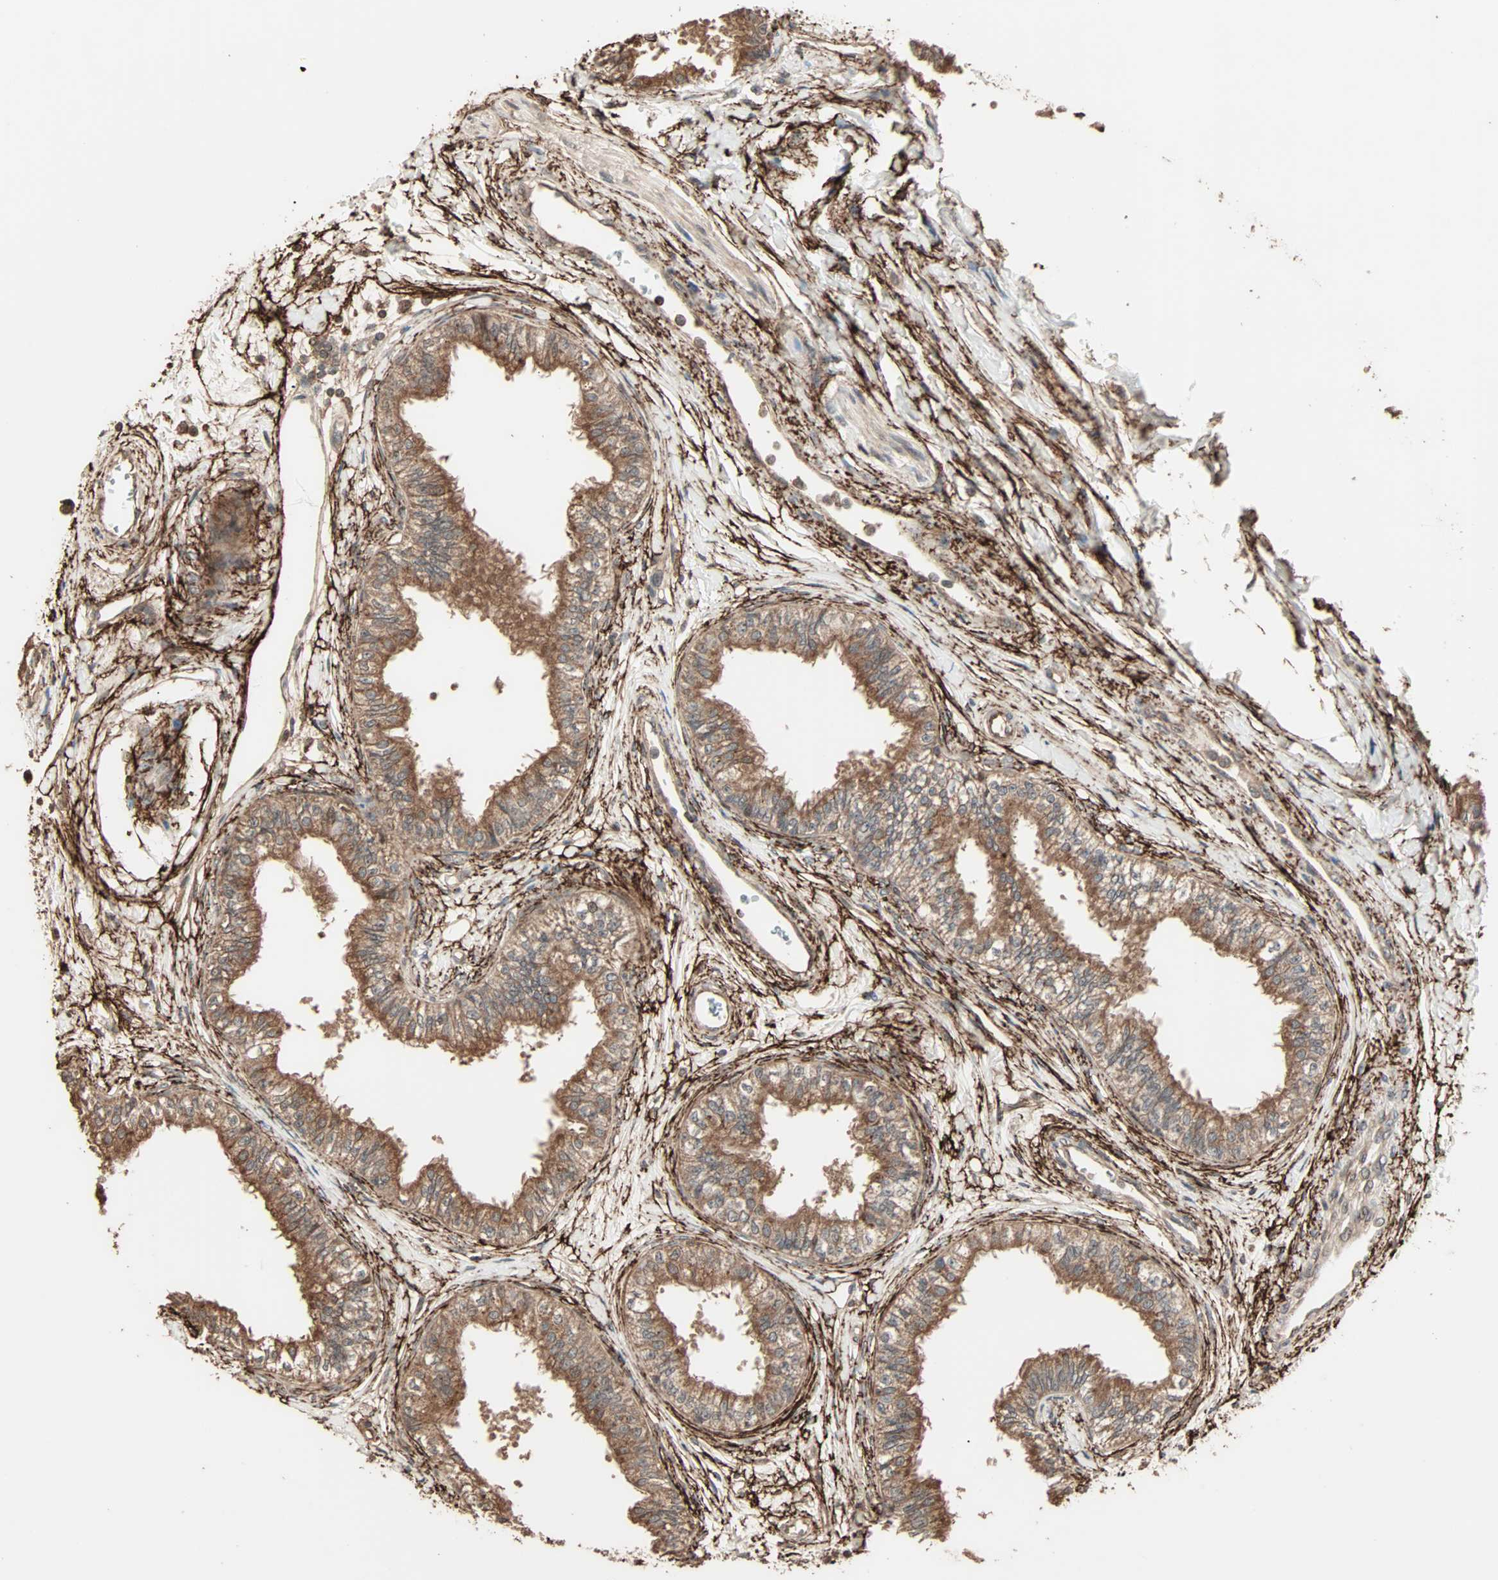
{"staining": {"intensity": "moderate", "quantity": "<25%", "location": "cytoplasmic/membranous,nuclear"}, "tissue": "epididymis", "cell_type": "Glandular cells", "image_type": "normal", "snomed": [{"axis": "morphology", "description": "Normal tissue, NOS"}, {"axis": "morphology", "description": "Adenocarcinoma, metastatic, NOS"}, {"axis": "topography", "description": "Testis"}, {"axis": "topography", "description": "Epididymis"}], "caption": "Immunohistochemical staining of benign human epididymis shows low levels of moderate cytoplasmic/membranous,nuclear positivity in about <25% of glandular cells.", "gene": "CALCRL", "patient": {"sex": "male", "age": 26}}